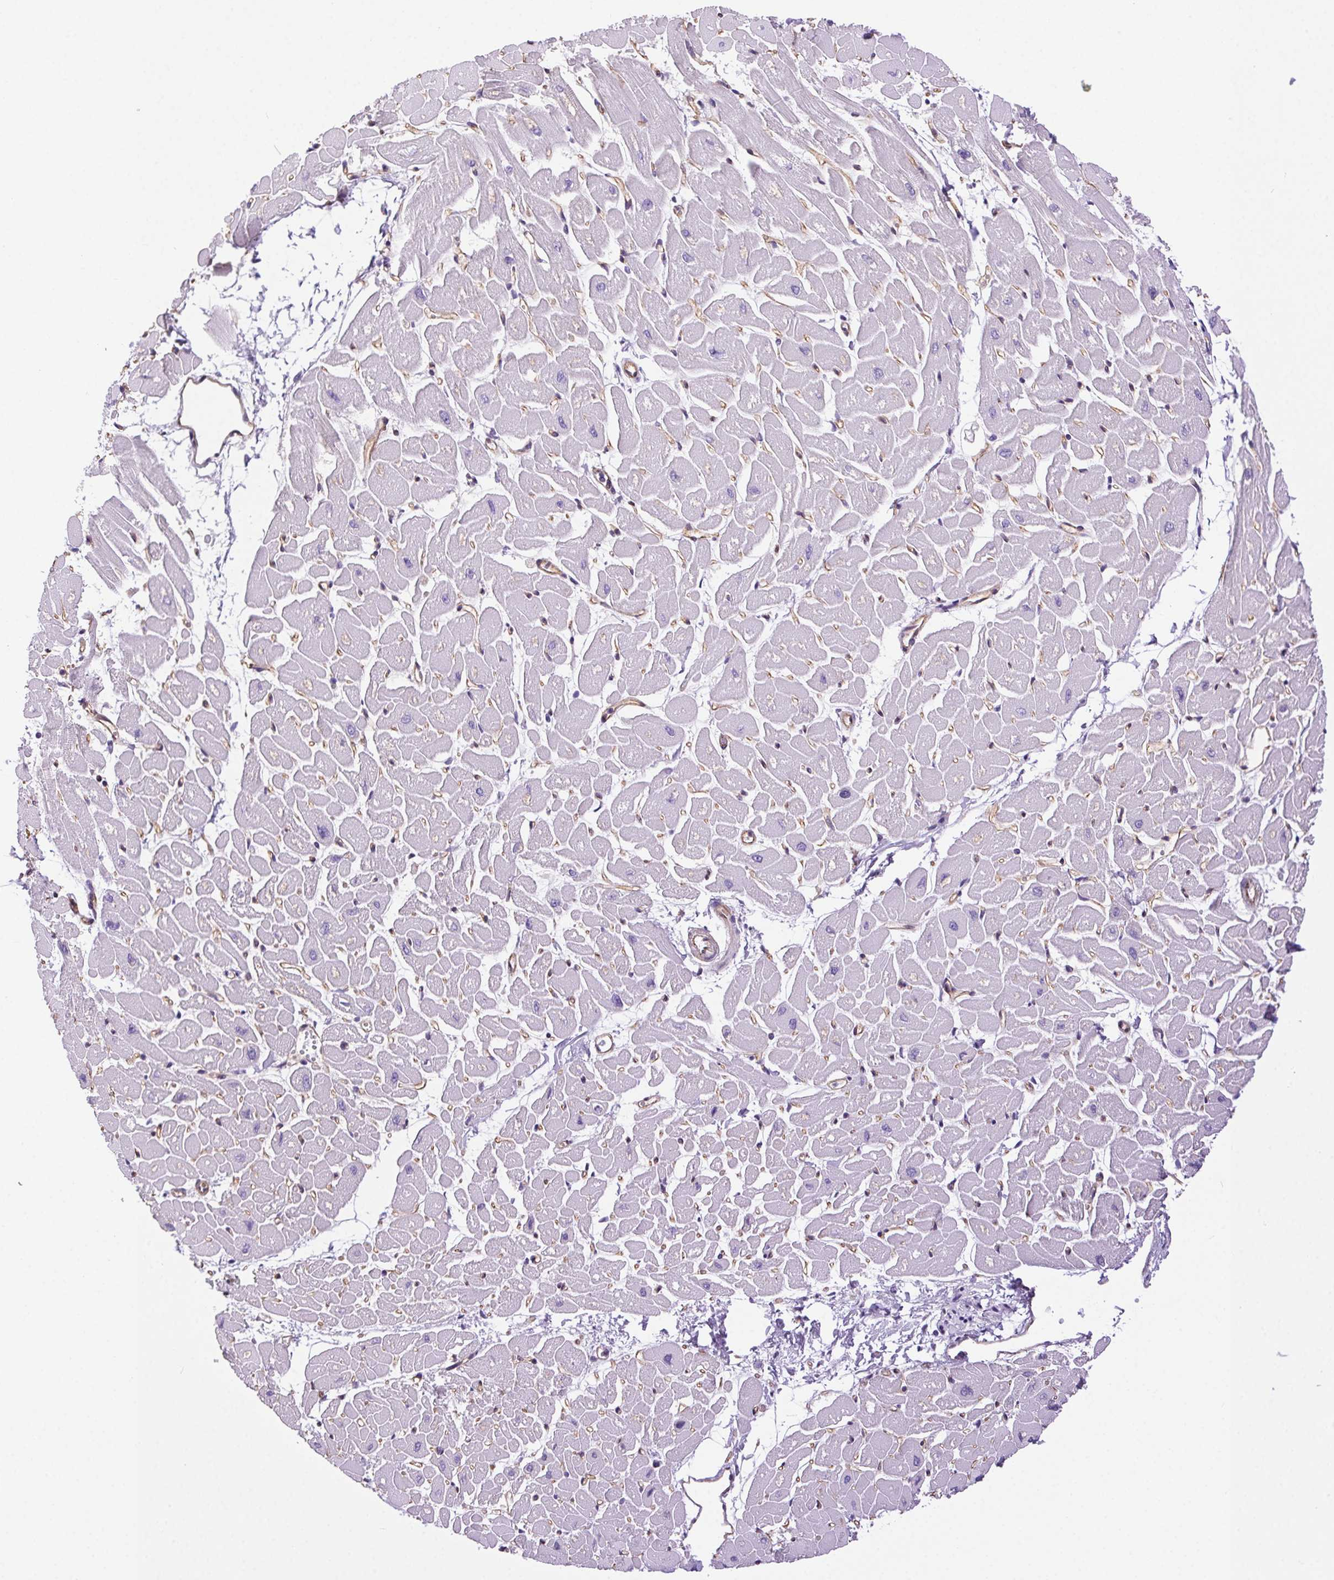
{"staining": {"intensity": "negative", "quantity": "none", "location": "none"}, "tissue": "heart muscle", "cell_type": "Cardiomyocytes", "image_type": "normal", "snomed": [{"axis": "morphology", "description": "Normal tissue, NOS"}, {"axis": "topography", "description": "Heart"}], "caption": "Immunohistochemistry (IHC) image of unremarkable heart muscle: heart muscle stained with DAB (3,3'-diaminobenzidine) displays no significant protein positivity in cardiomyocytes.", "gene": "SHCBP1L", "patient": {"sex": "male", "age": 57}}